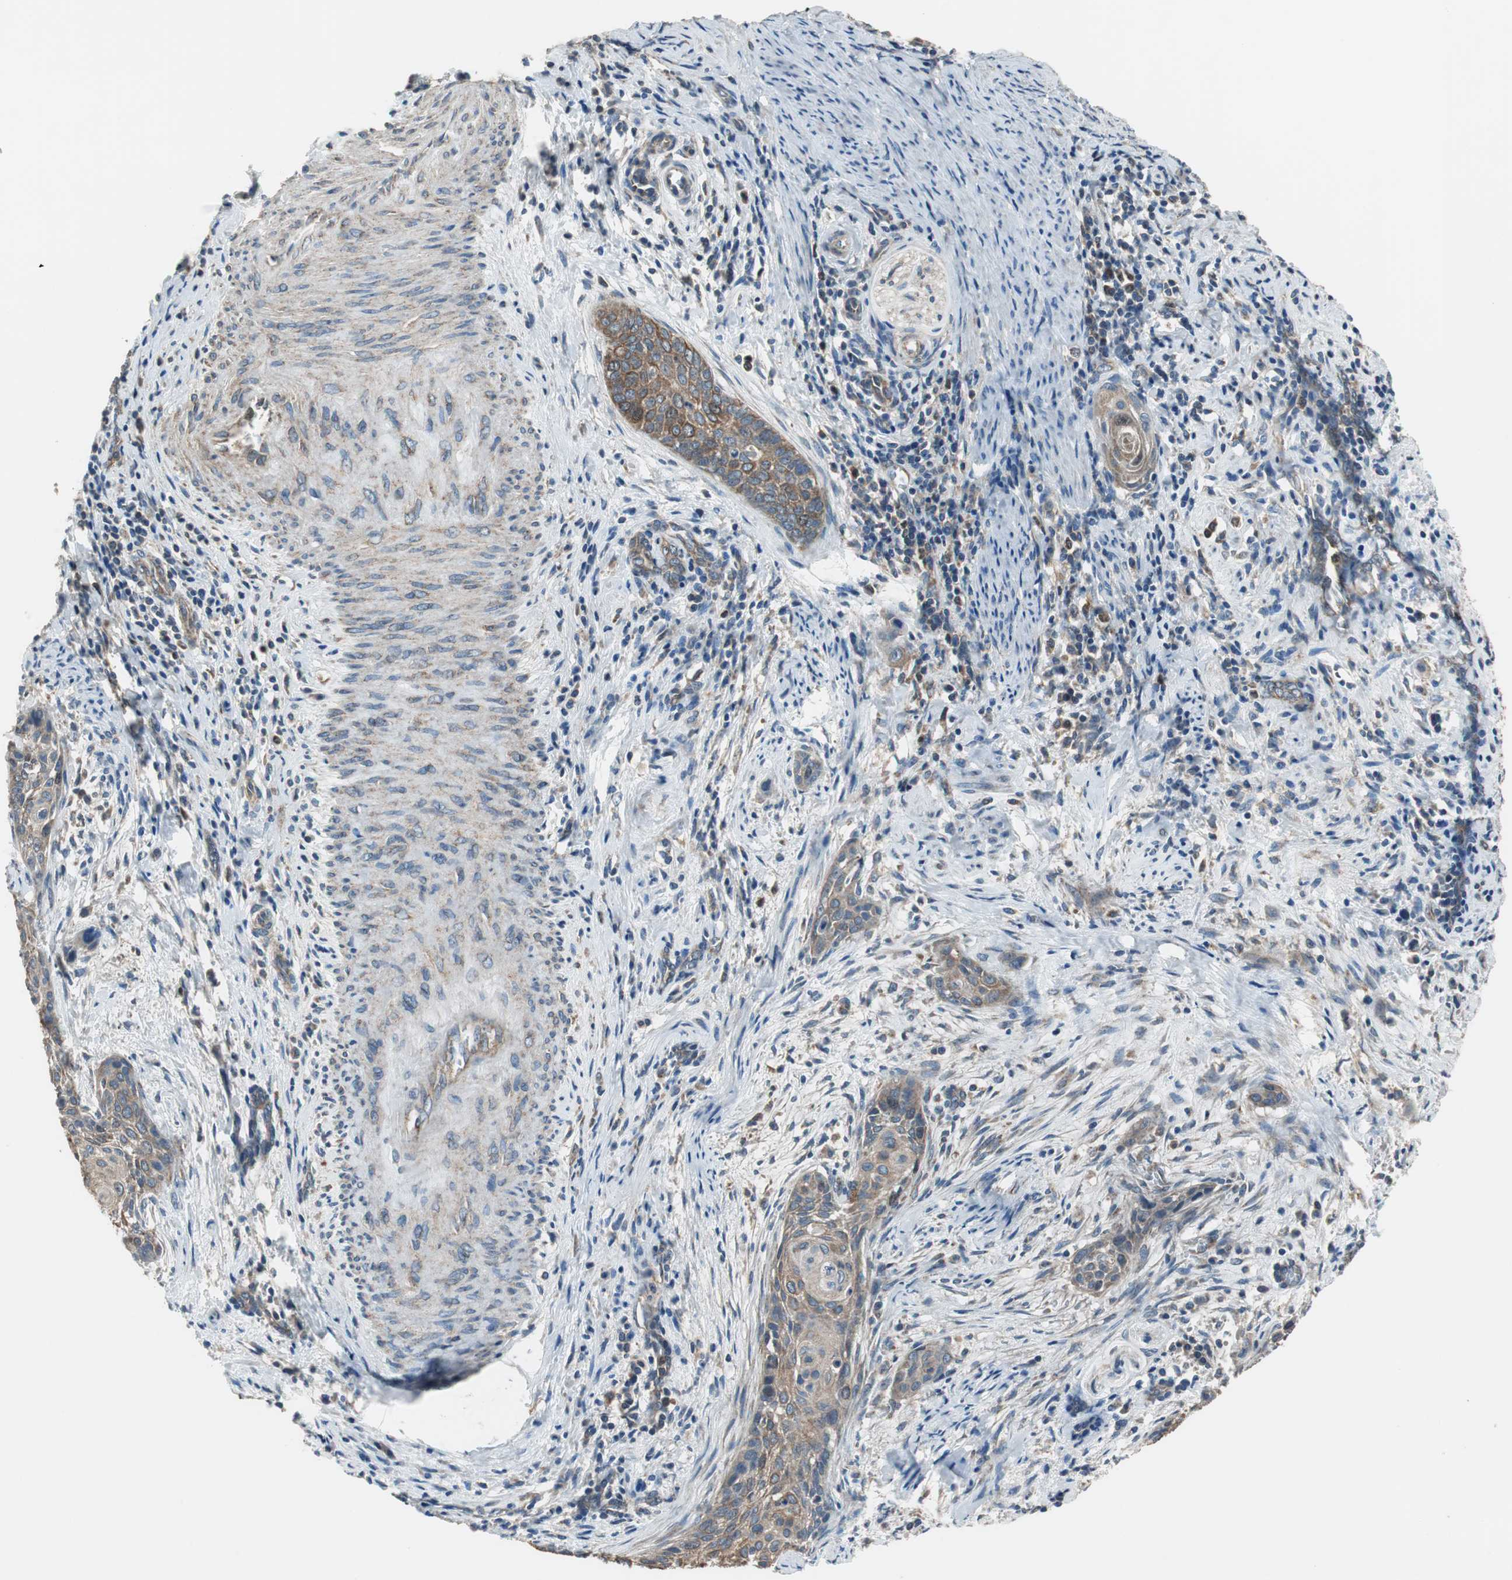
{"staining": {"intensity": "moderate", "quantity": ">75%", "location": "cytoplasmic/membranous,nuclear"}, "tissue": "cervical cancer", "cell_type": "Tumor cells", "image_type": "cancer", "snomed": [{"axis": "morphology", "description": "Squamous cell carcinoma, NOS"}, {"axis": "topography", "description": "Cervix"}], "caption": "Protein staining exhibits moderate cytoplasmic/membranous and nuclear staining in approximately >75% of tumor cells in cervical cancer.", "gene": "PI4KB", "patient": {"sex": "female", "age": 33}}